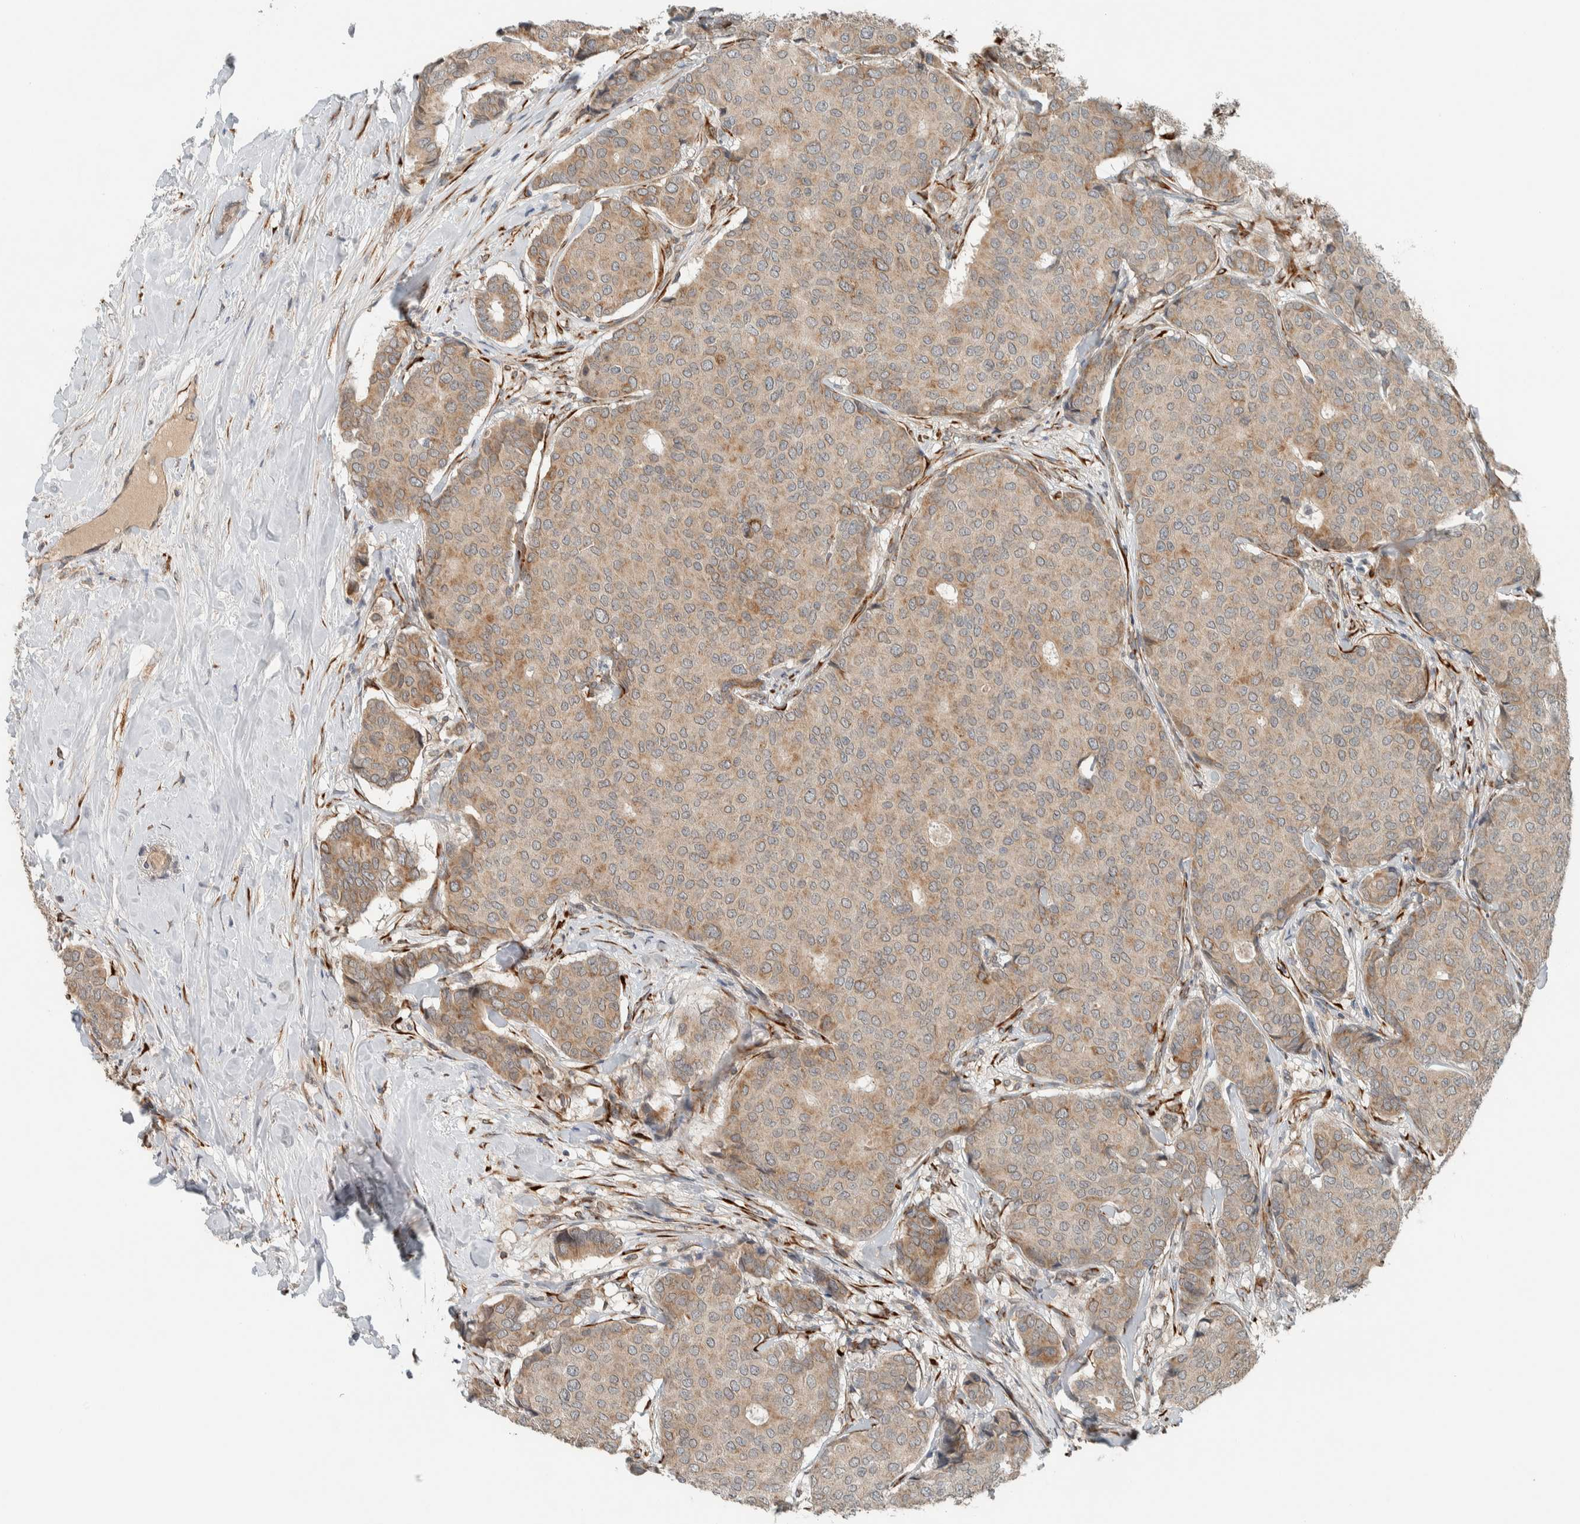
{"staining": {"intensity": "weak", "quantity": ">75%", "location": "cytoplasmic/membranous"}, "tissue": "breast cancer", "cell_type": "Tumor cells", "image_type": "cancer", "snomed": [{"axis": "morphology", "description": "Duct carcinoma"}, {"axis": "topography", "description": "Breast"}], "caption": "An IHC photomicrograph of tumor tissue is shown. Protein staining in brown labels weak cytoplasmic/membranous positivity in breast cancer (invasive ductal carcinoma) within tumor cells. The staining was performed using DAB to visualize the protein expression in brown, while the nuclei were stained in blue with hematoxylin (Magnification: 20x).", "gene": "CTBP2", "patient": {"sex": "female", "age": 75}}